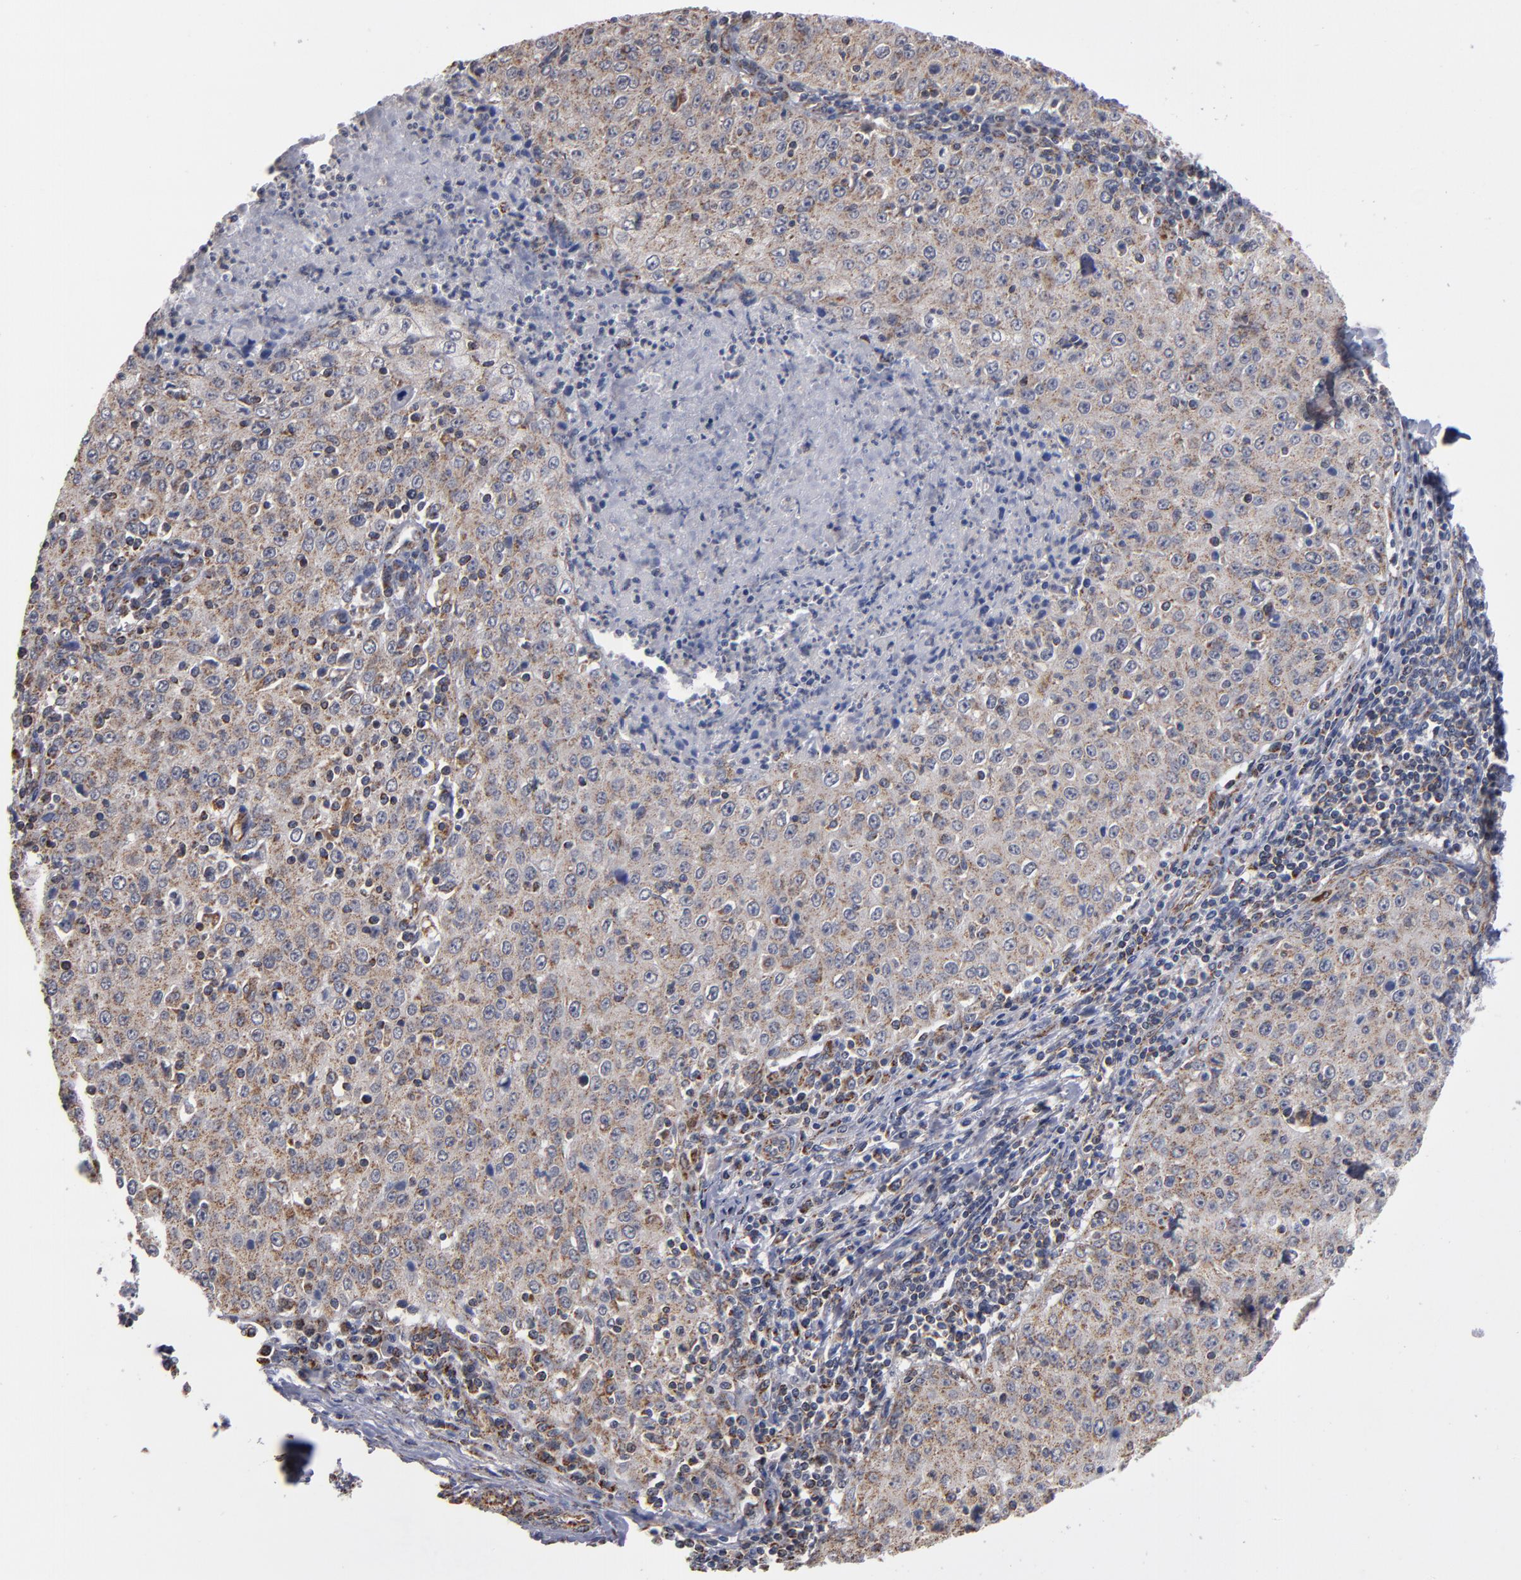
{"staining": {"intensity": "weak", "quantity": ">75%", "location": "cytoplasmic/membranous"}, "tissue": "cervical cancer", "cell_type": "Tumor cells", "image_type": "cancer", "snomed": [{"axis": "morphology", "description": "Squamous cell carcinoma, NOS"}, {"axis": "topography", "description": "Cervix"}], "caption": "Brown immunohistochemical staining in human cervical squamous cell carcinoma exhibits weak cytoplasmic/membranous positivity in approximately >75% of tumor cells.", "gene": "MIPOL1", "patient": {"sex": "female", "age": 27}}